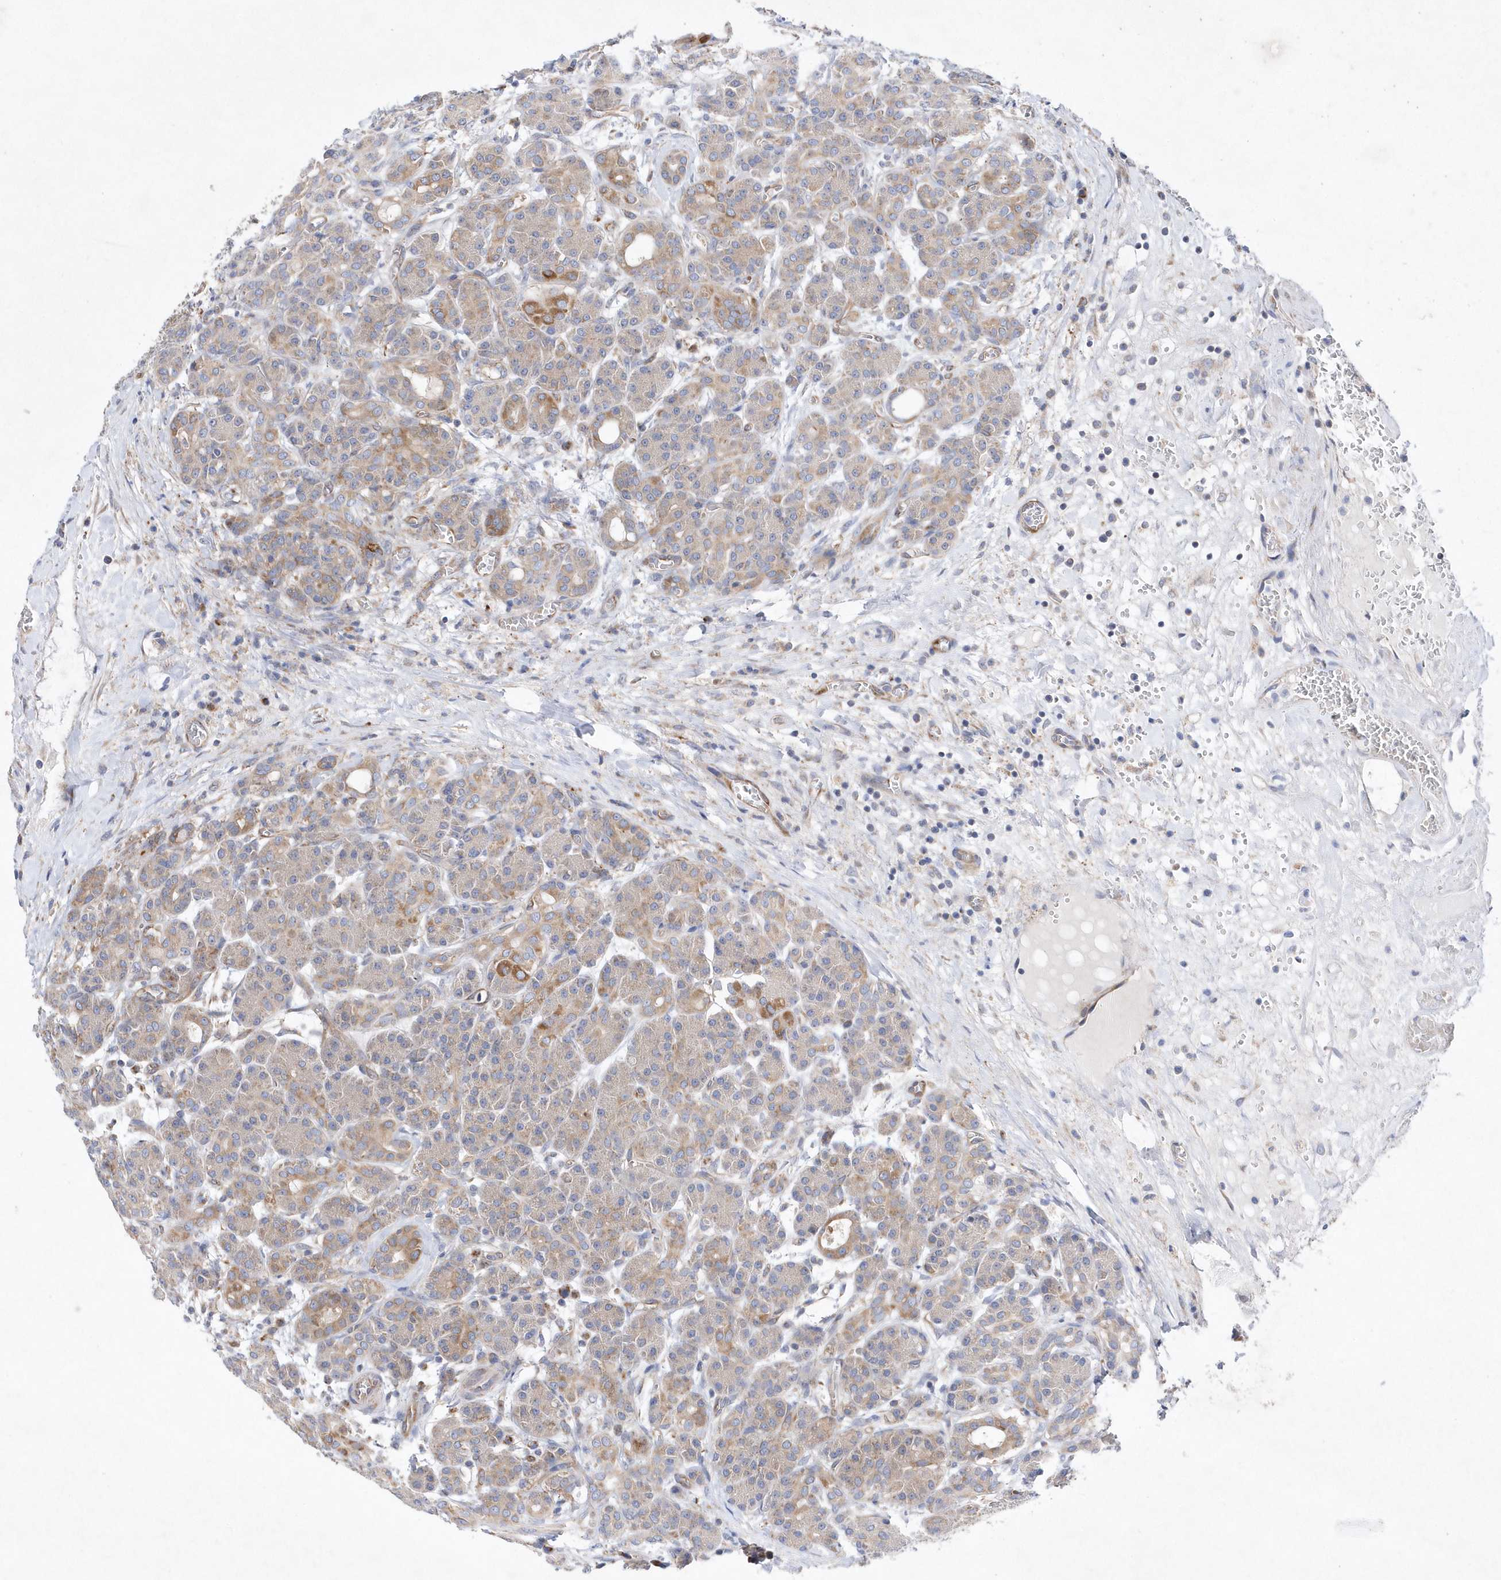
{"staining": {"intensity": "moderate", "quantity": "25%-75%", "location": "cytoplasmic/membranous"}, "tissue": "pancreas", "cell_type": "Exocrine glandular cells", "image_type": "normal", "snomed": [{"axis": "morphology", "description": "Normal tissue, NOS"}, {"axis": "topography", "description": "Pancreas"}], "caption": "An immunohistochemistry micrograph of unremarkable tissue is shown. Protein staining in brown highlights moderate cytoplasmic/membranous positivity in pancreas within exocrine glandular cells.", "gene": "JKAMP", "patient": {"sex": "male", "age": 63}}